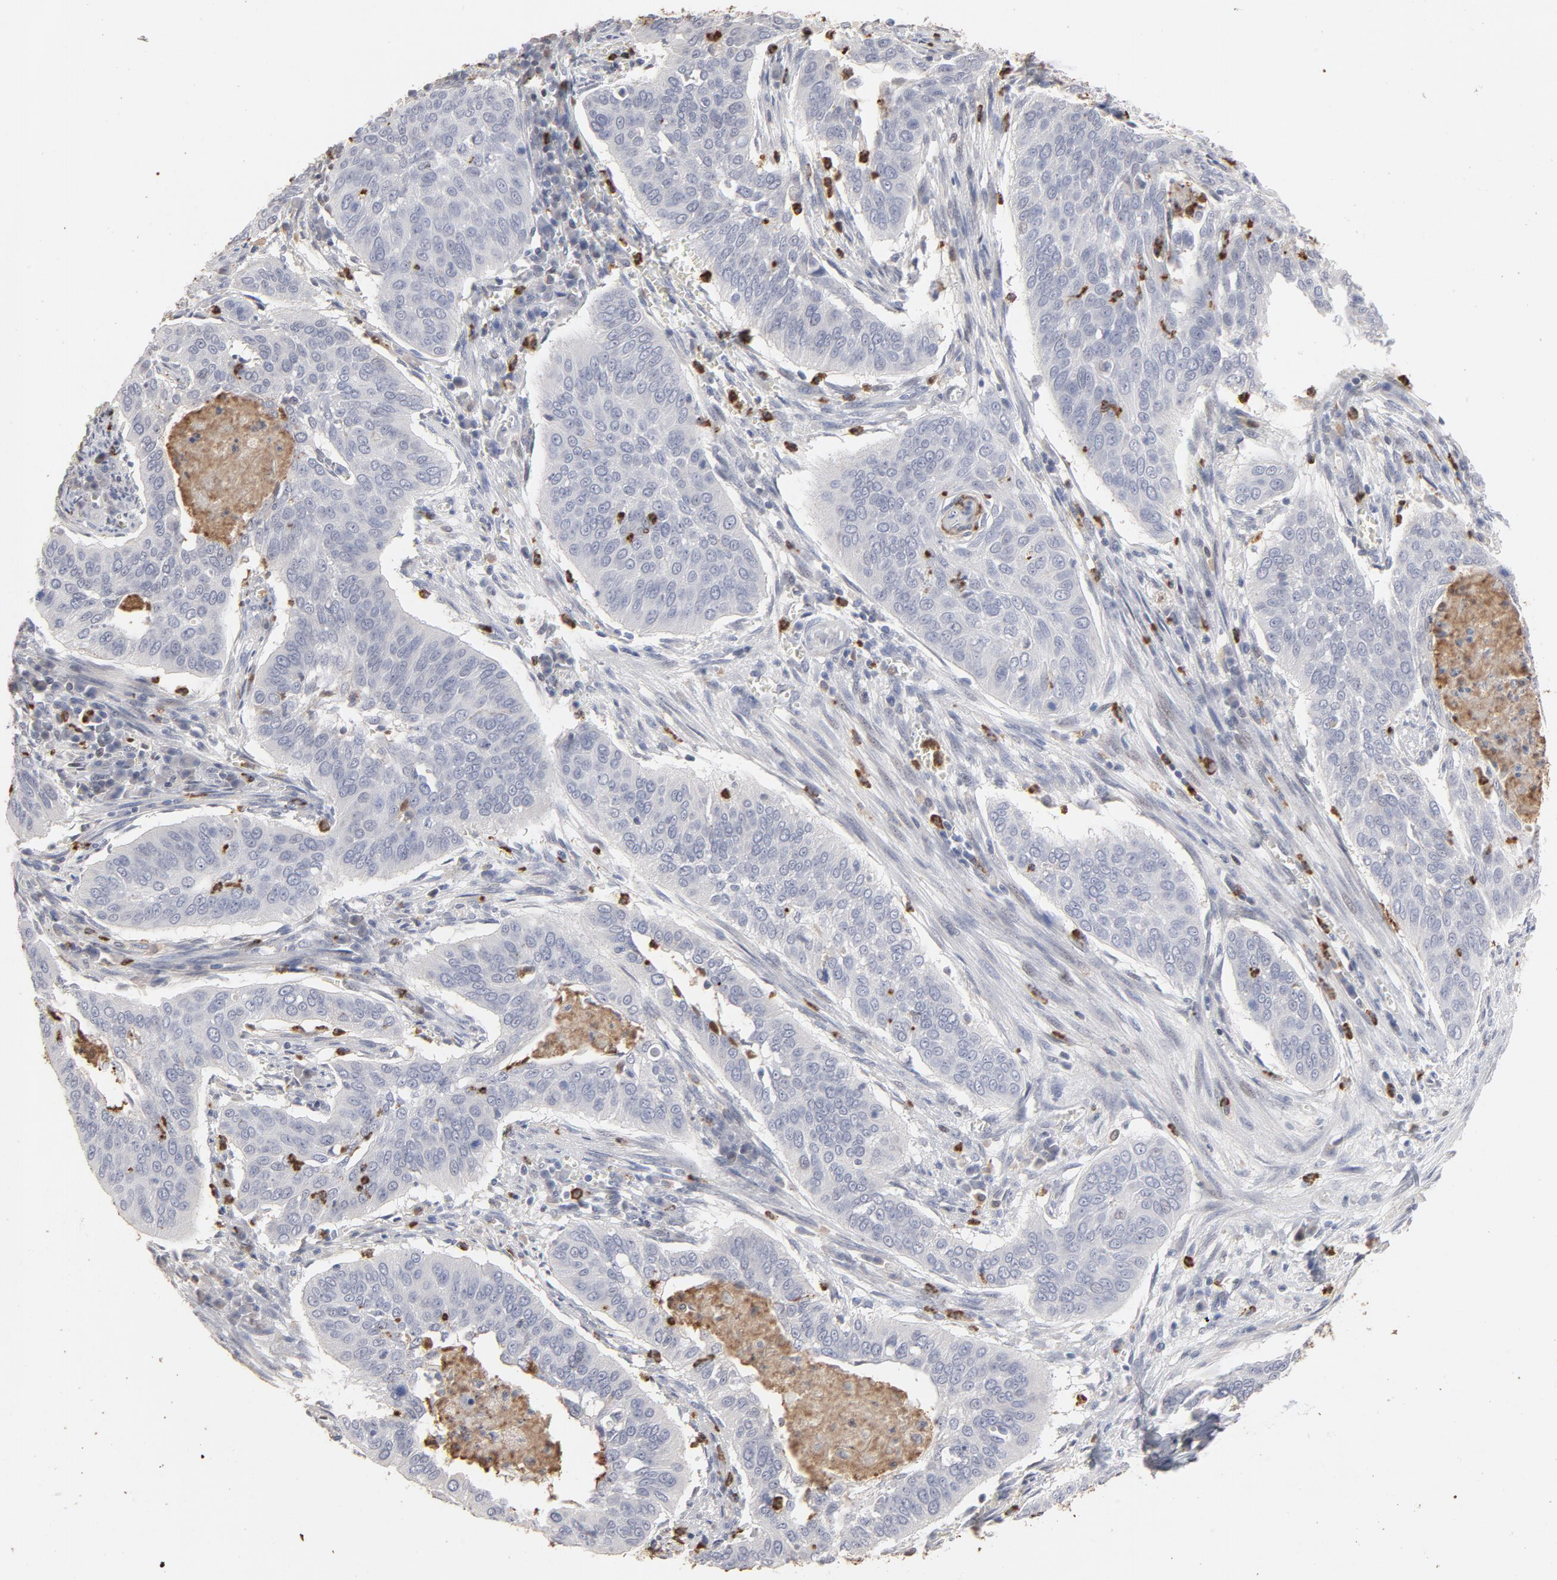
{"staining": {"intensity": "weak", "quantity": "<25%", "location": "nuclear"}, "tissue": "cervical cancer", "cell_type": "Tumor cells", "image_type": "cancer", "snomed": [{"axis": "morphology", "description": "Squamous cell carcinoma, NOS"}, {"axis": "topography", "description": "Cervix"}], "caption": "Tumor cells show no significant protein positivity in squamous cell carcinoma (cervical).", "gene": "PNMA1", "patient": {"sex": "female", "age": 39}}